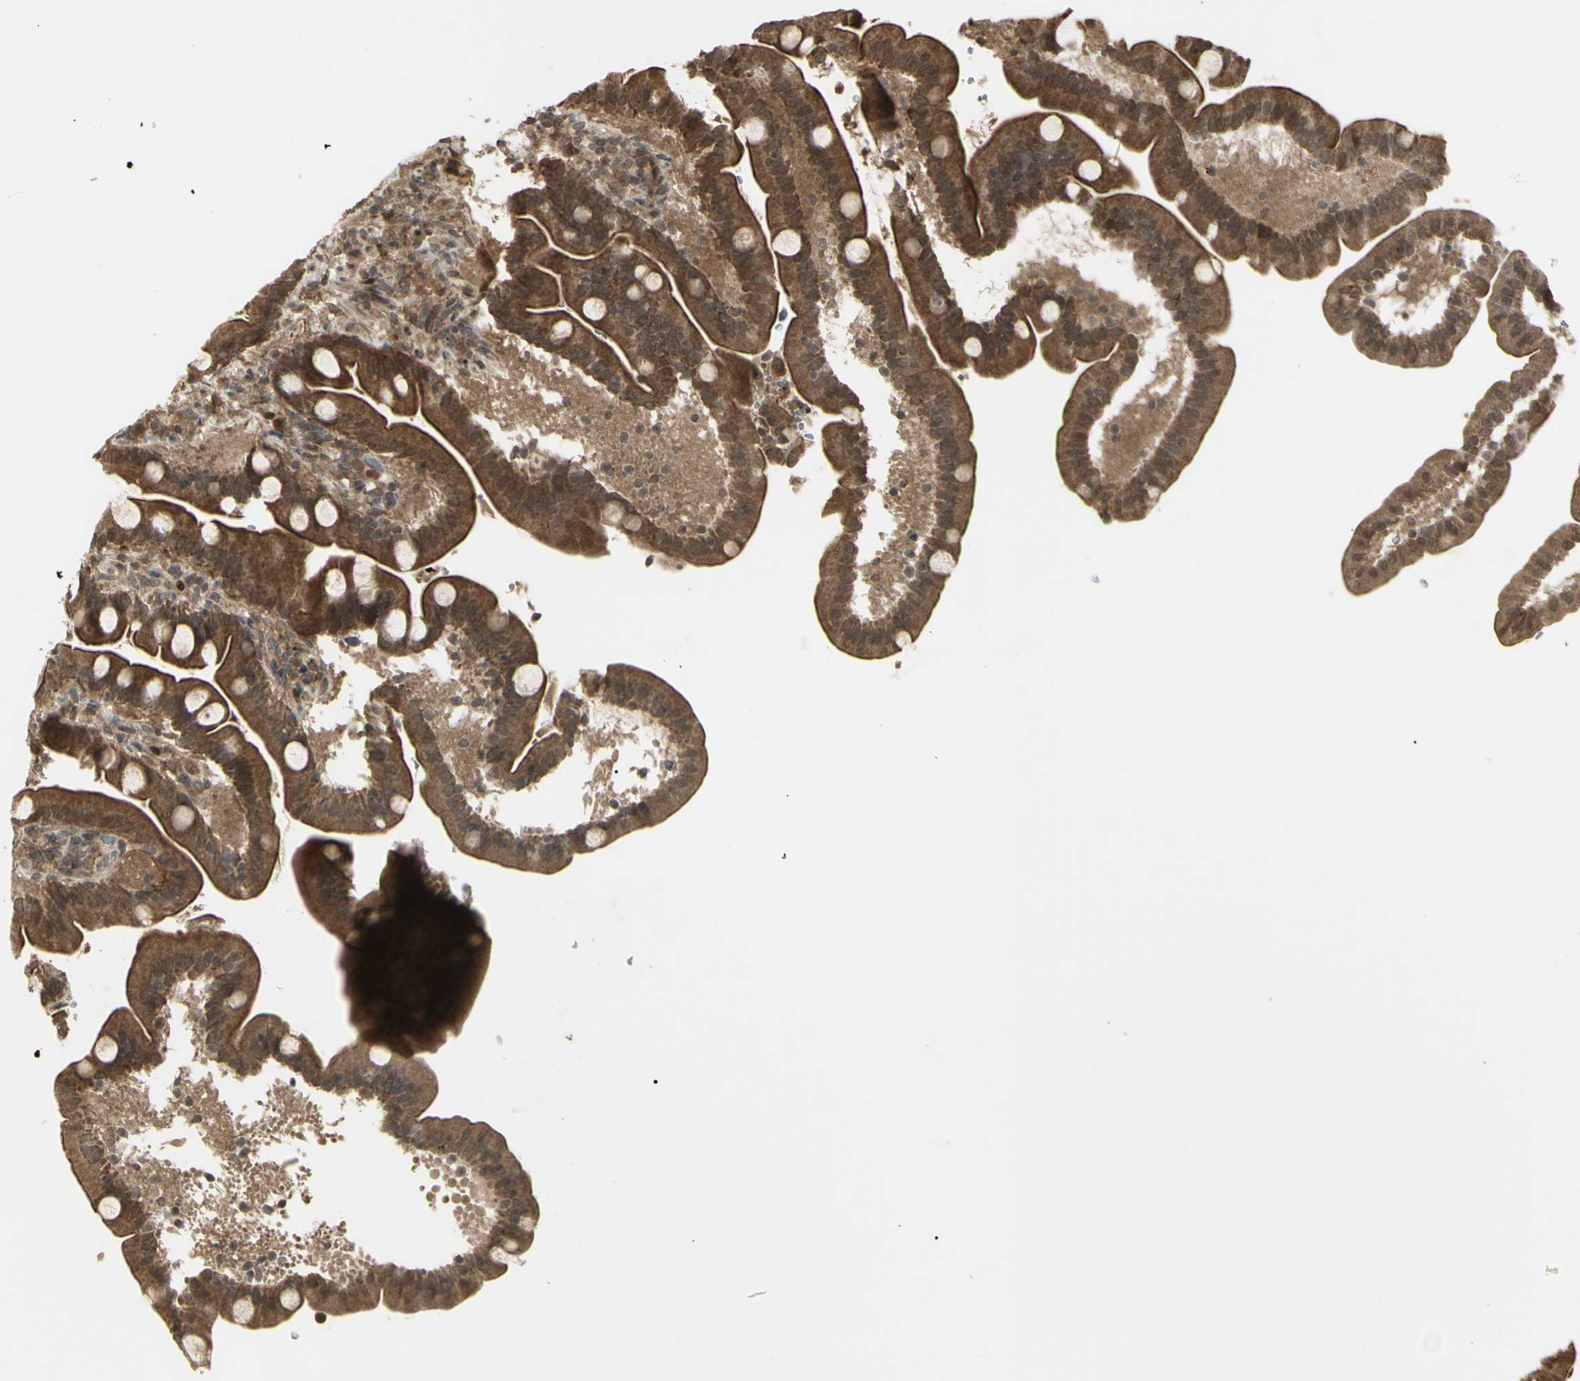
{"staining": {"intensity": "moderate", "quantity": ">75%", "location": "cytoplasmic/membranous"}, "tissue": "duodenum", "cell_type": "Glandular cells", "image_type": "normal", "snomed": [{"axis": "morphology", "description": "Normal tissue, NOS"}, {"axis": "topography", "description": "Duodenum"}], "caption": "The histopathology image reveals immunohistochemical staining of benign duodenum. There is moderate cytoplasmic/membranous expression is present in approximately >75% of glandular cells. Nuclei are stained in blue.", "gene": "BLNK", "patient": {"sex": "male", "age": 54}}